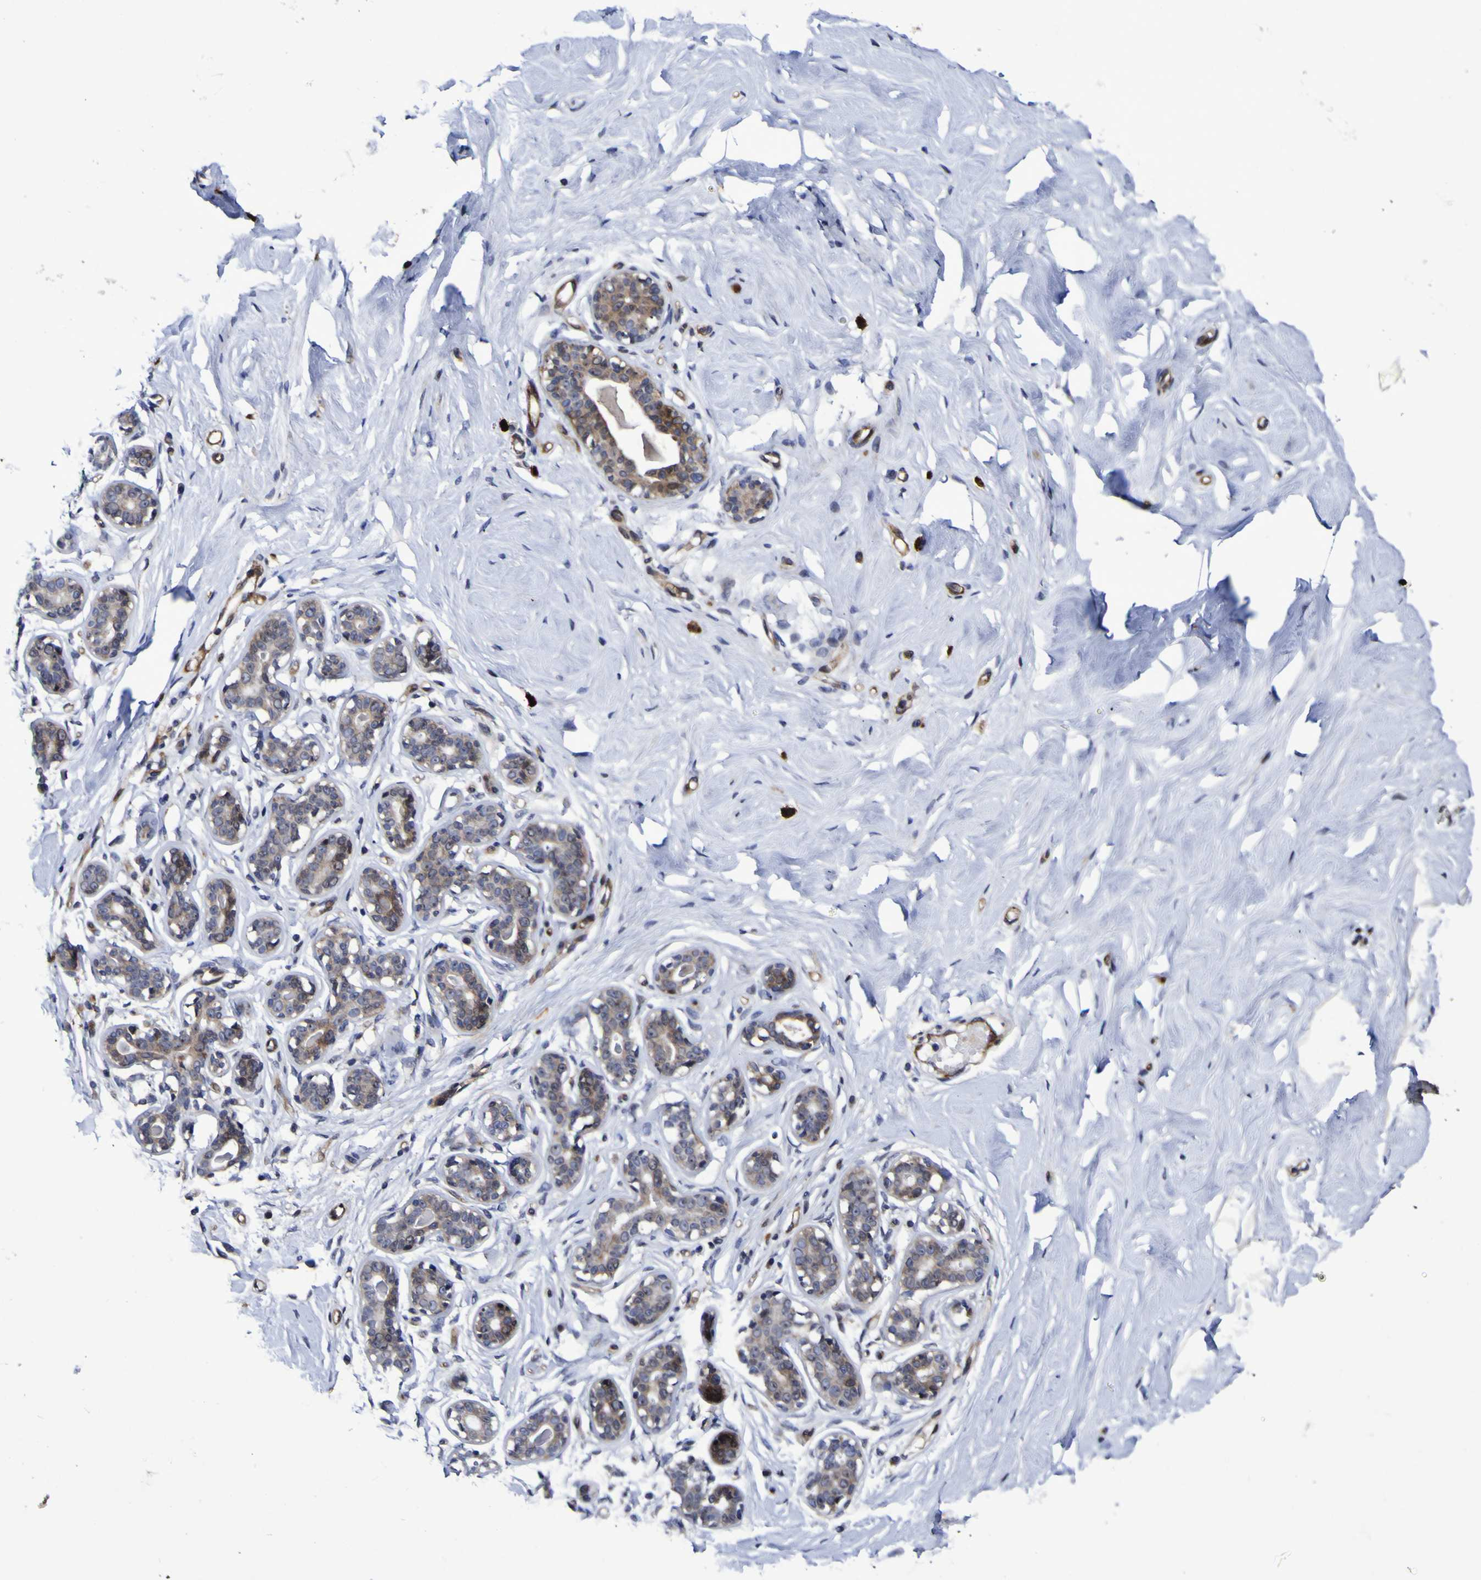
{"staining": {"intensity": "negative", "quantity": "none", "location": "none"}, "tissue": "breast", "cell_type": "Adipocytes", "image_type": "normal", "snomed": [{"axis": "morphology", "description": "Normal tissue, NOS"}, {"axis": "topography", "description": "Breast"}], "caption": "Histopathology image shows no protein positivity in adipocytes of unremarkable breast.", "gene": "MGLL", "patient": {"sex": "female", "age": 23}}